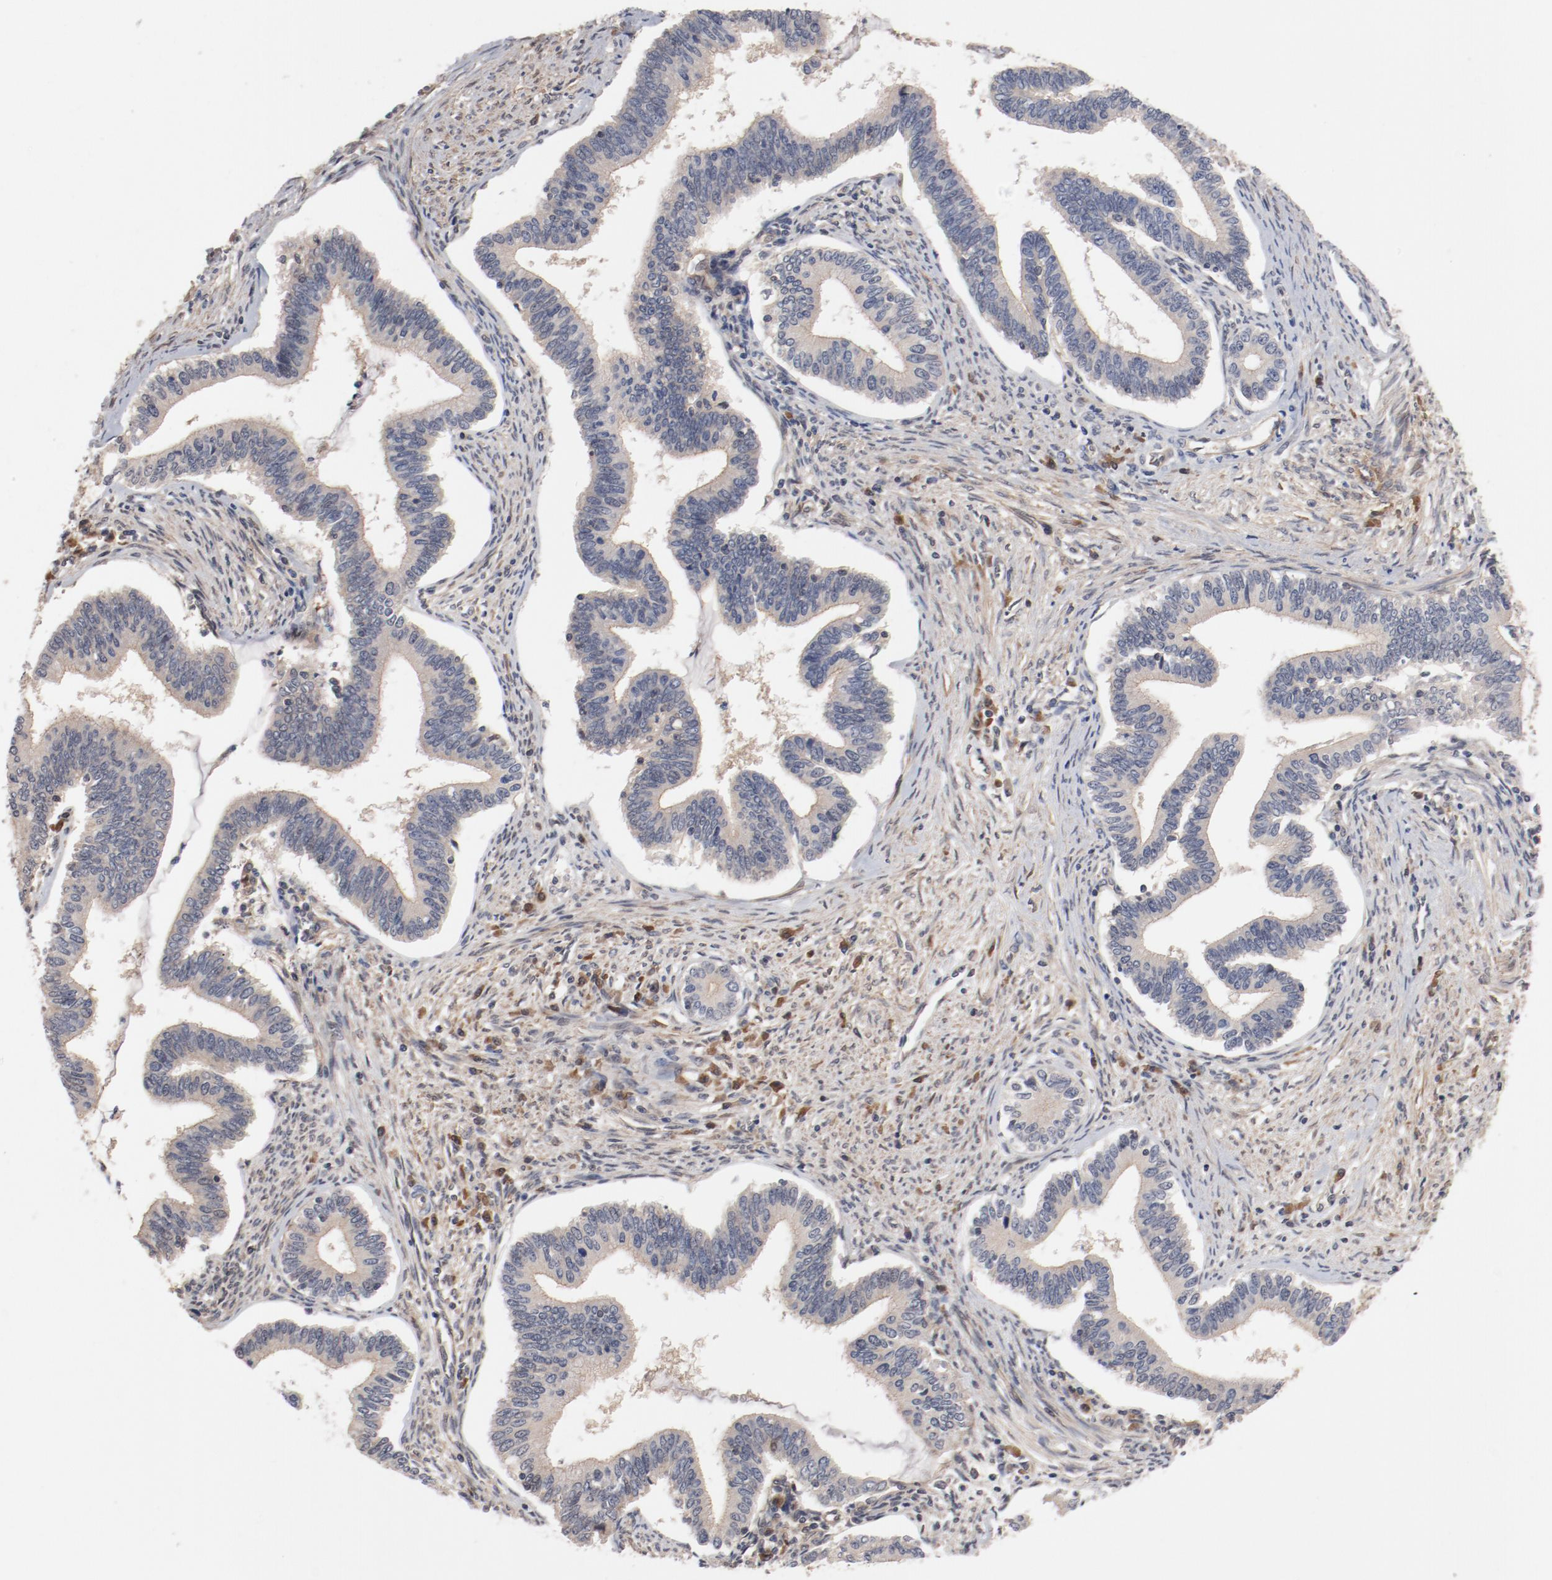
{"staining": {"intensity": "negative", "quantity": "none", "location": "none"}, "tissue": "cervical cancer", "cell_type": "Tumor cells", "image_type": "cancer", "snomed": [{"axis": "morphology", "description": "Adenocarcinoma, NOS"}, {"axis": "topography", "description": "Cervix"}], "caption": "Immunohistochemistry histopathology image of neoplastic tissue: adenocarcinoma (cervical) stained with DAB (3,3'-diaminobenzidine) demonstrates no significant protein staining in tumor cells.", "gene": "PITPNM2", "patient": {"sex": "female", "age": 36}}